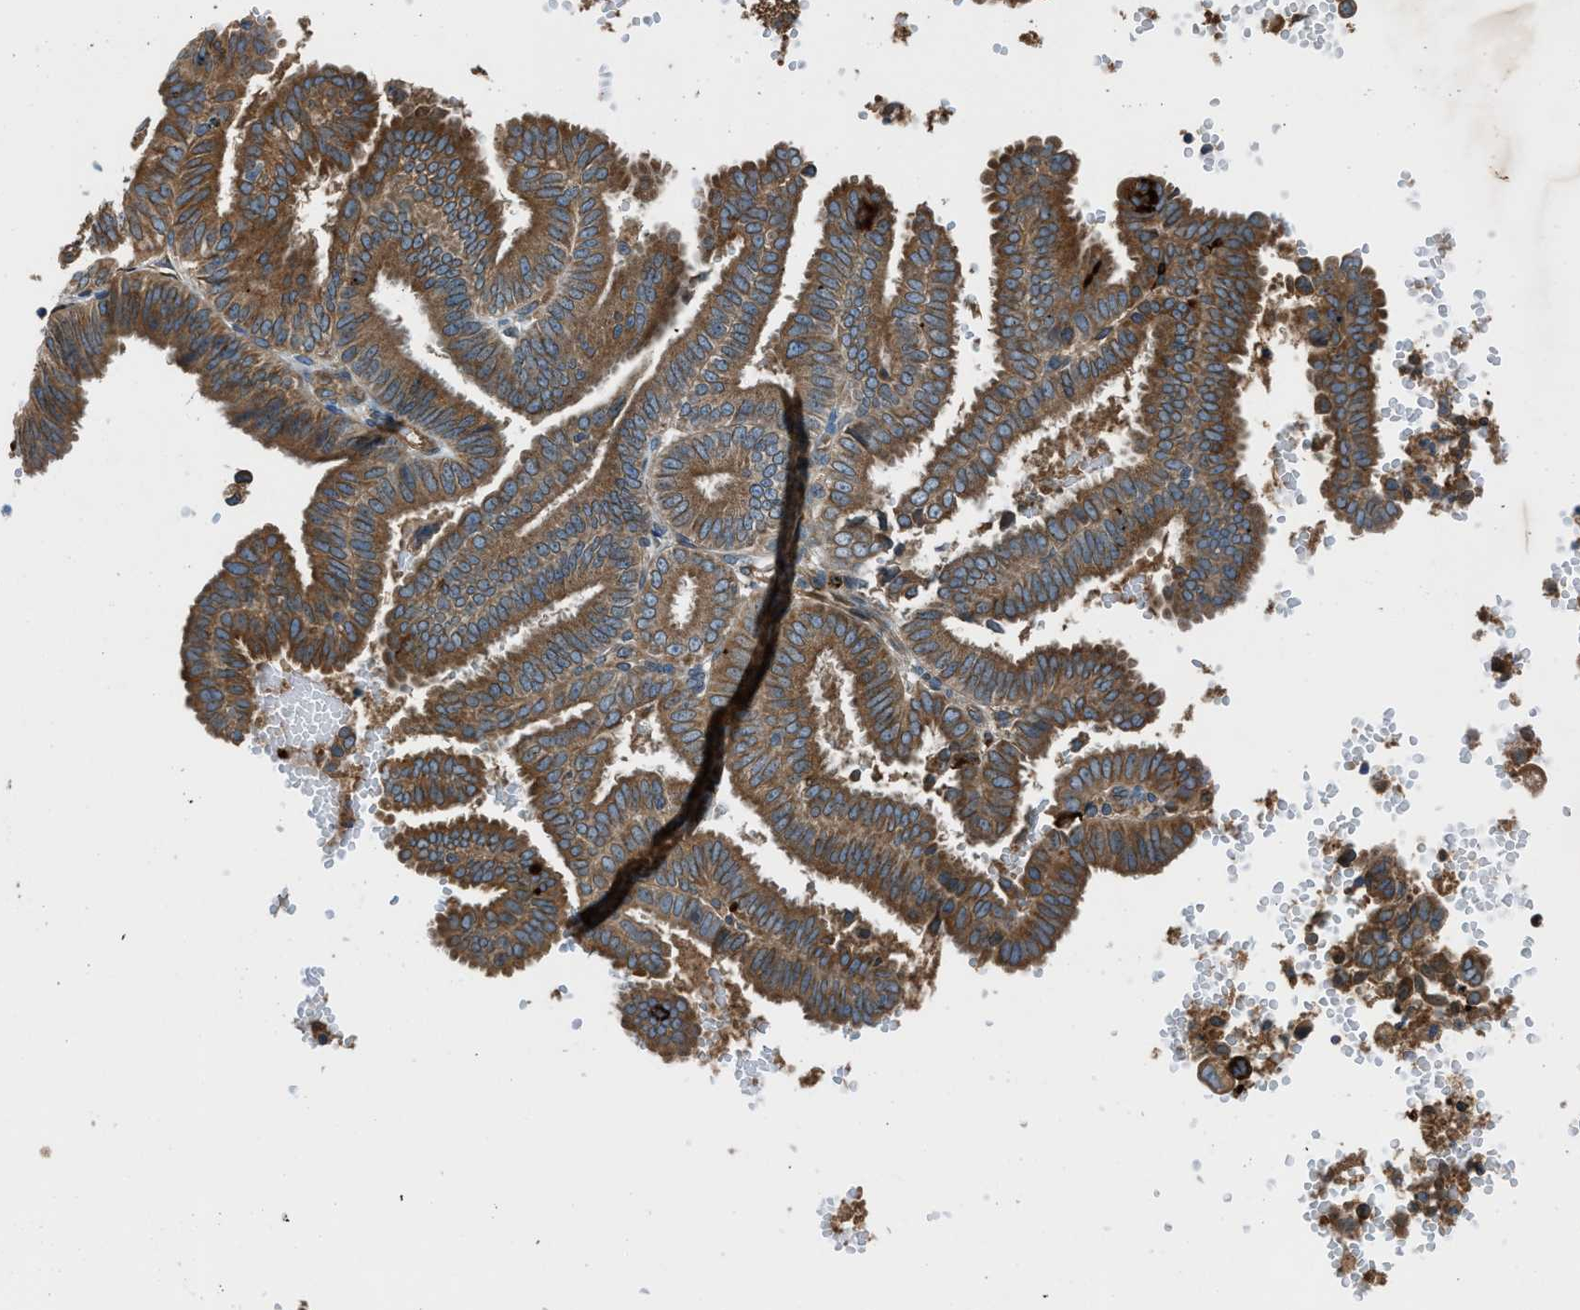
{"staining": {"intensity": "moderate", "quantity": ">75%", "location": "cytoplasmic/membranous"}, "tissue": "endometrial cancer", "cell_type": "Tumor cells", "image_type": "cancer", "snomed": [{"axis": "morphology", "description": "Adenocarcinoma, NOS"}, {"axis": "topography", "description": "Endometrium"}], "caption": "Endometrial cancer stained for a protein displays moderate cytoplasmic/membranous positivity in tumor cells.", "gene": "LMBR1", "patient": {"sex": "female", "age": 58}}